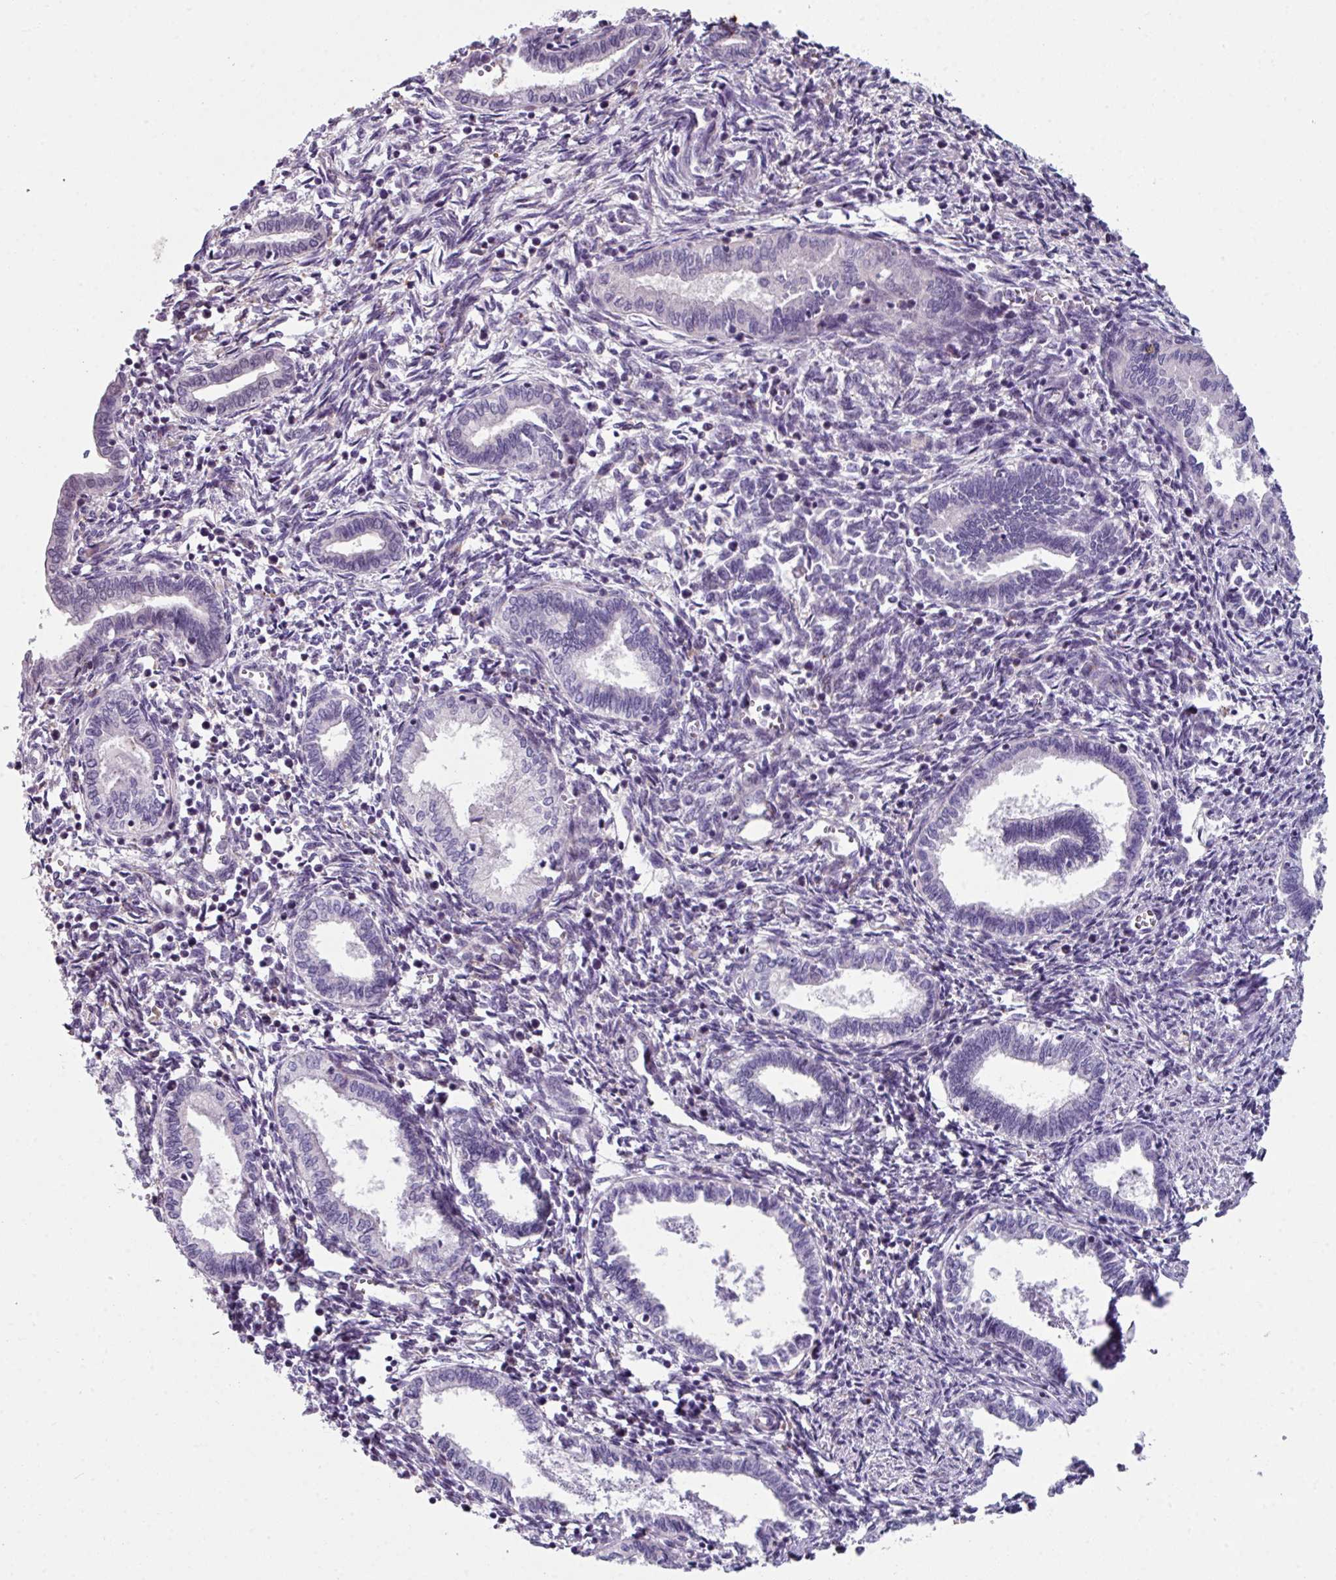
{"staining": {"intensity": "negative", "quantity": "none", "location": "none"}, "tissue": "endometrium", "cell_type": "Cells in endometrial stroma", "image_type": "normal", "snomed": [{"axis": "morphology", "description": "Normal tissue, NOS"}, {"axis": "topography", "description": "Endometrium"}], "caption": "This is an IHC image of benign endometrium. There is no staining in cells in endometrial stroma.", "gene": "BMS1", "patient": {"sex": "female", "age": 37}}